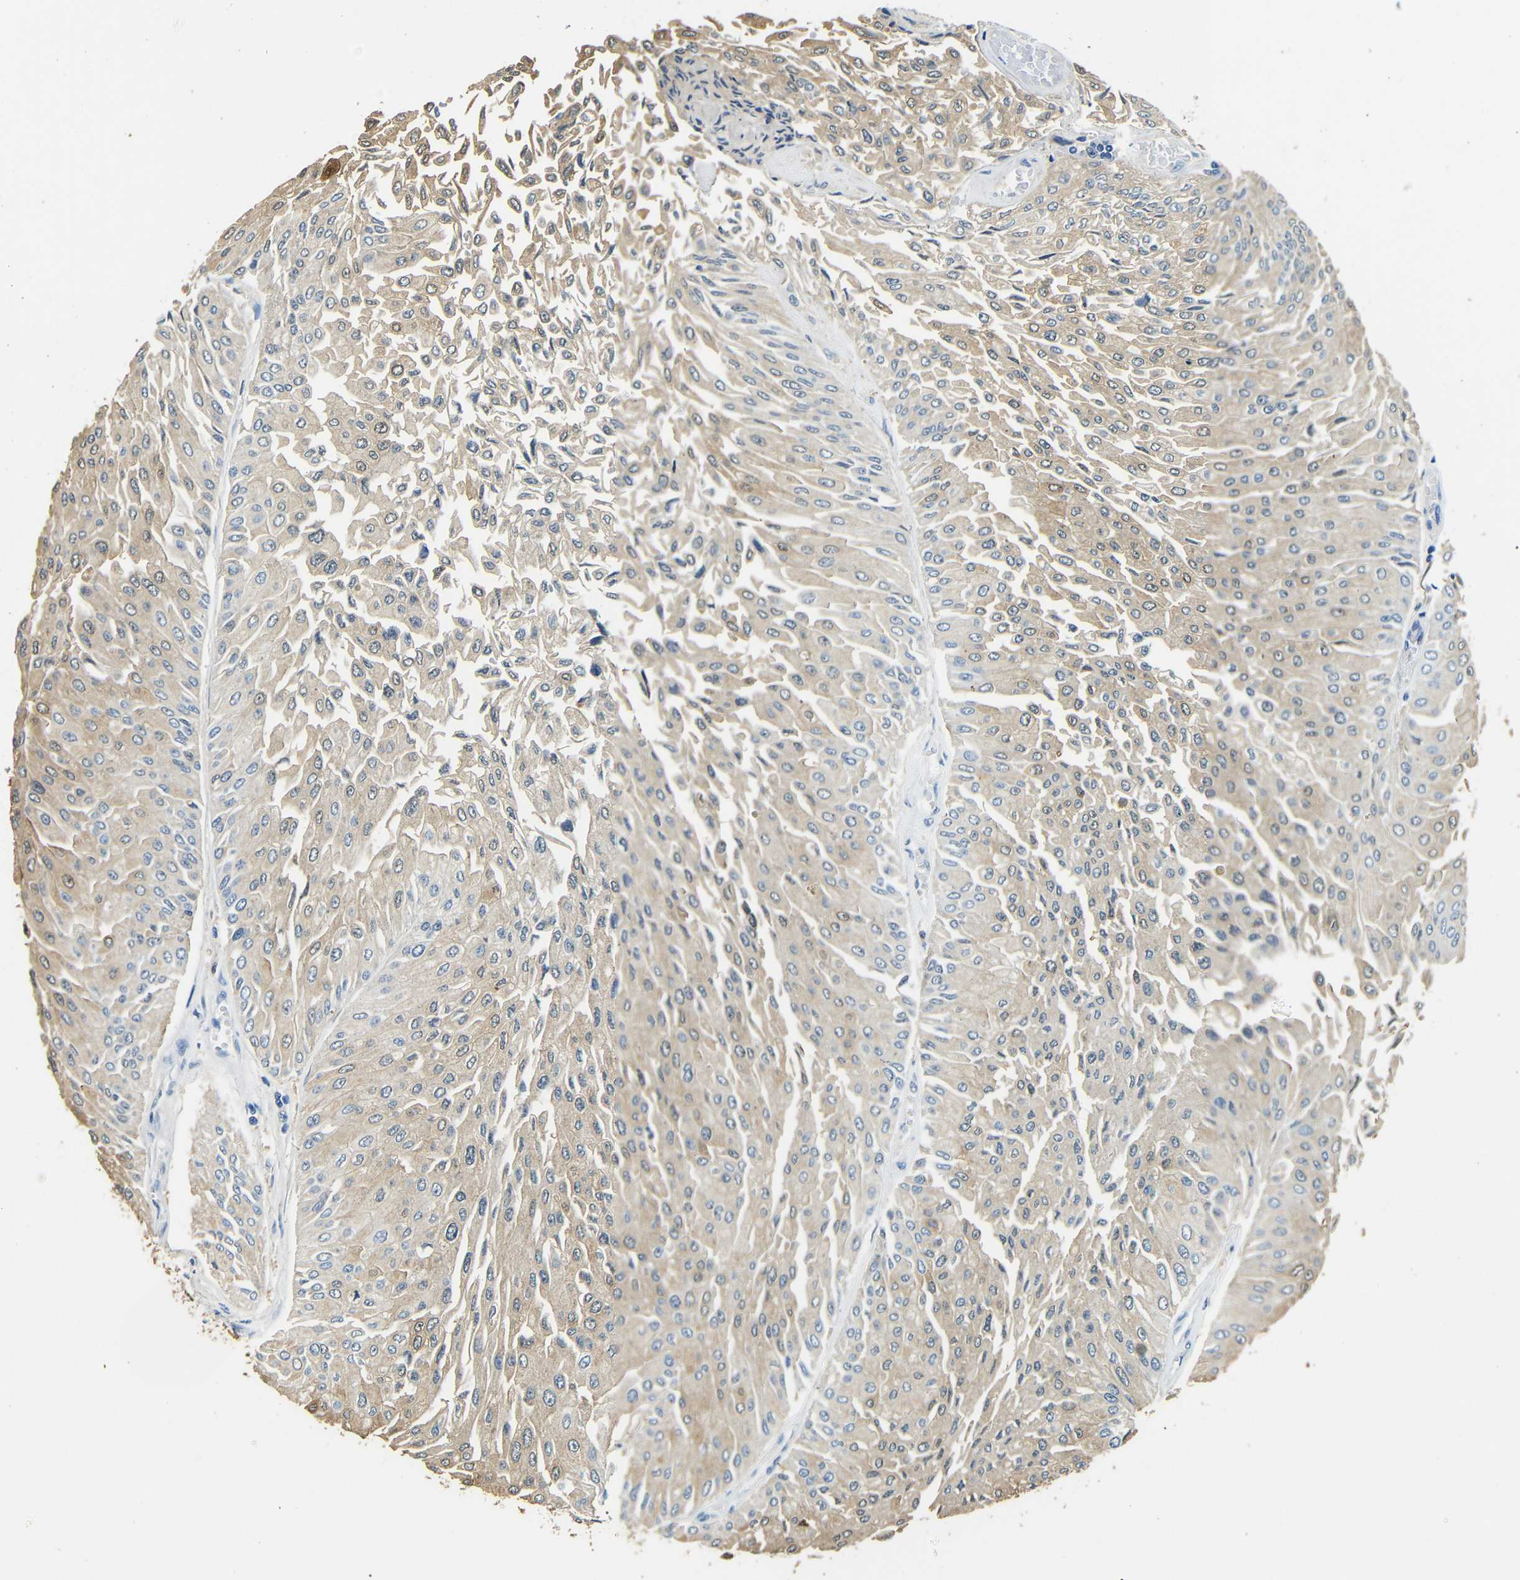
{"staining": {"intensity": "weak", "quantity": "25%-75%", "location": "cytoplasmic/membranous"}, "tissue": "urothelial cancer", "cell_type": "Tumor cells", "image_type": "cancer", "snomed": [{"axis": "morphology", "description": "Urothelial carcinoma, Low grade"}, {"axis": "topography", "description": "Urinary bladder"}], "caption": "Urothelial cancer stained for a protein (brown) exhibits weak cytoplasmic/membranous positive staining in about 25%-75% of tumor cells.", "gene": "FMO5", "patient": {"sex": "male", "age": 67}}